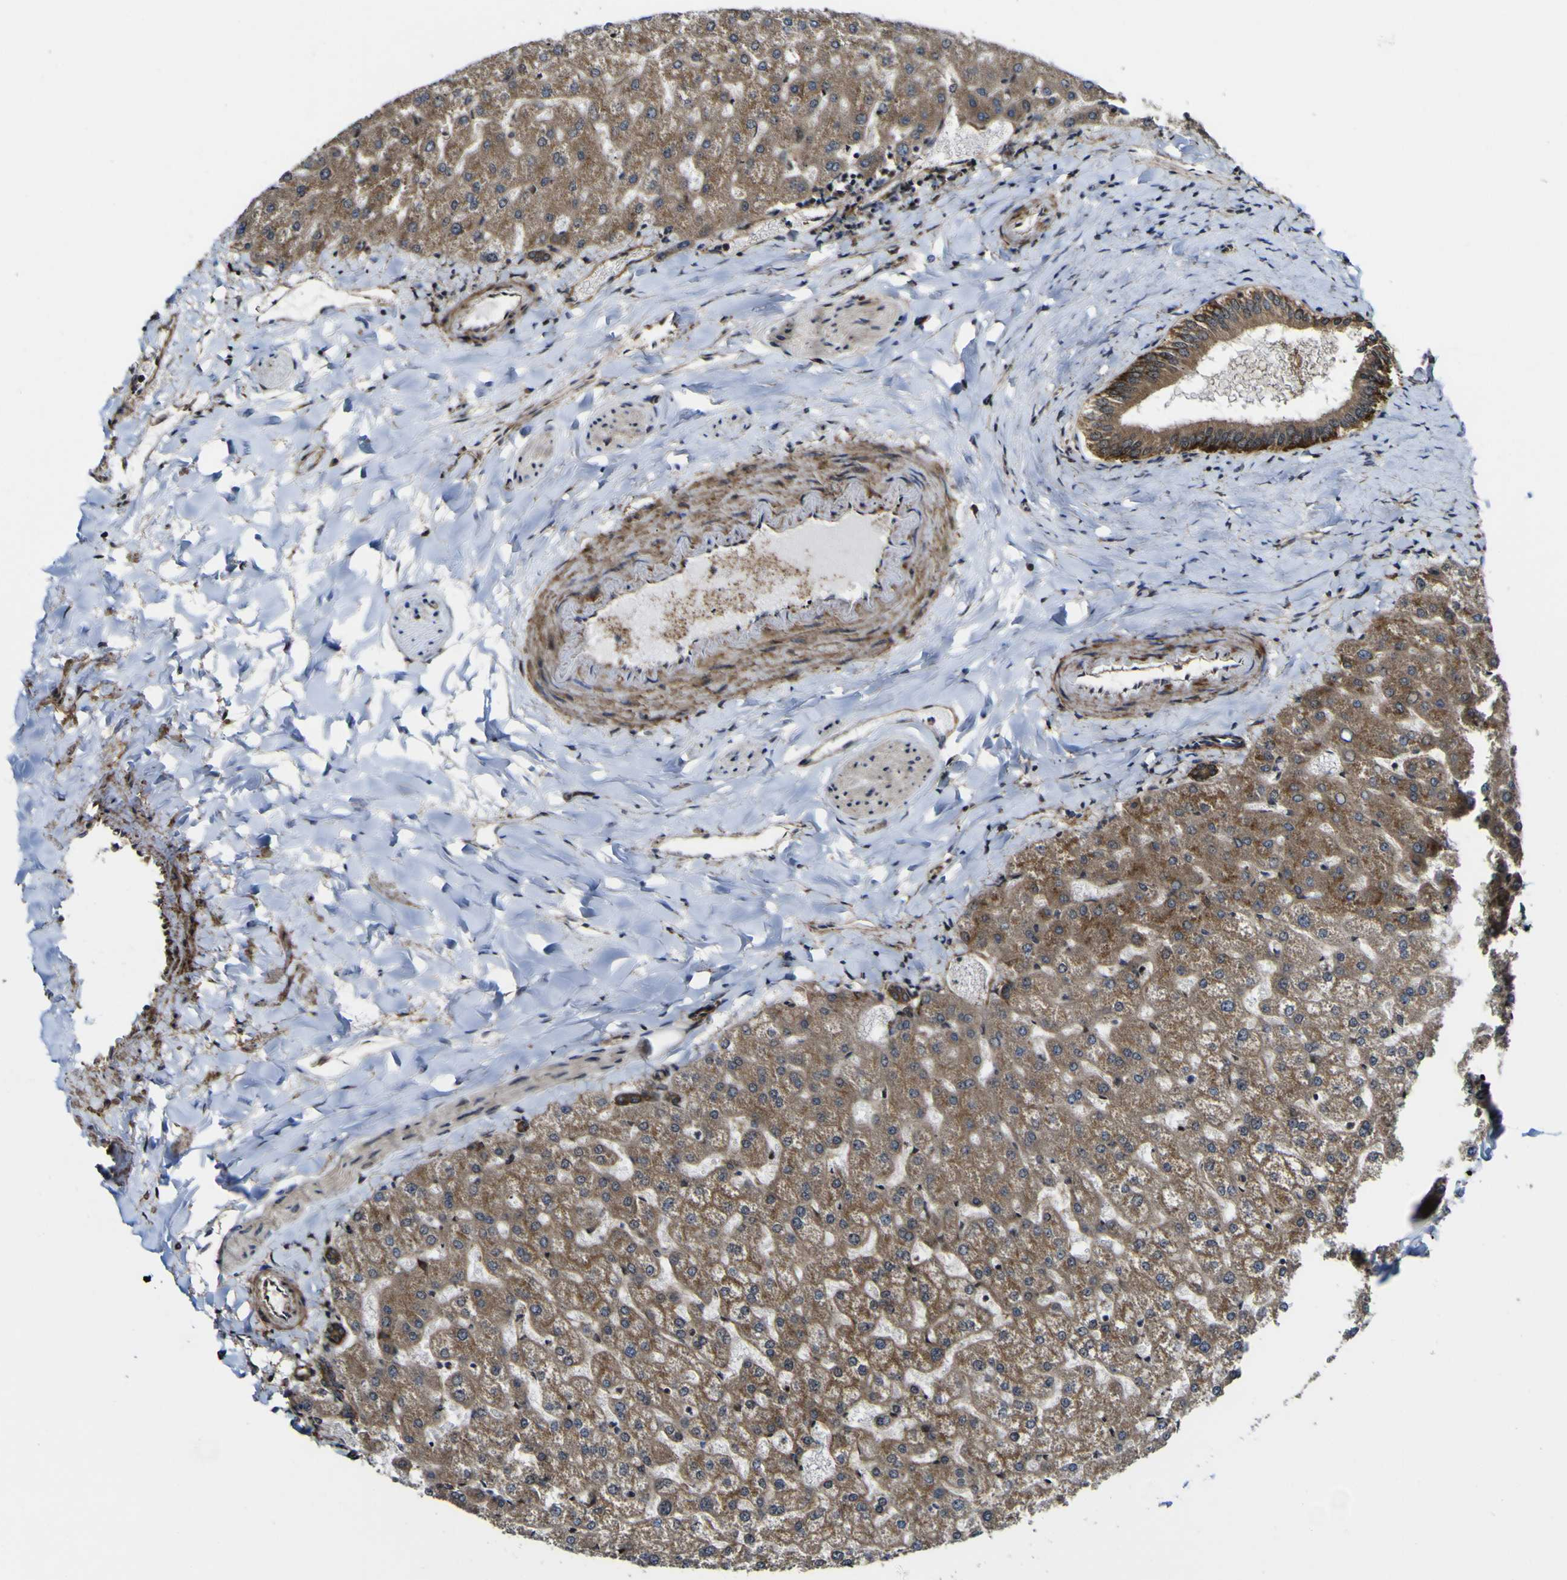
{"staining": {"intensity": "strong", "quantity": ">75%", "location": "cytoplasmic/membranous"}, "tissue": "liver", "cell_type": "Cholangiocytes", "image_type": "normal", "snomed": [{"axis": "morphology", "description": "Normal tissue, NOS"}, {"axis": "topography", "description": "Liver"}], "caption": "DAB (3,3'-diaminobenzidine) immunohistochemical staining of benign human liver displays strong cytoplasmic/membranous protein staining in approximately >75% of cholangiocytes.", "gene": "NAALADL2", "patient": {"sex": "female", "age": 32}}